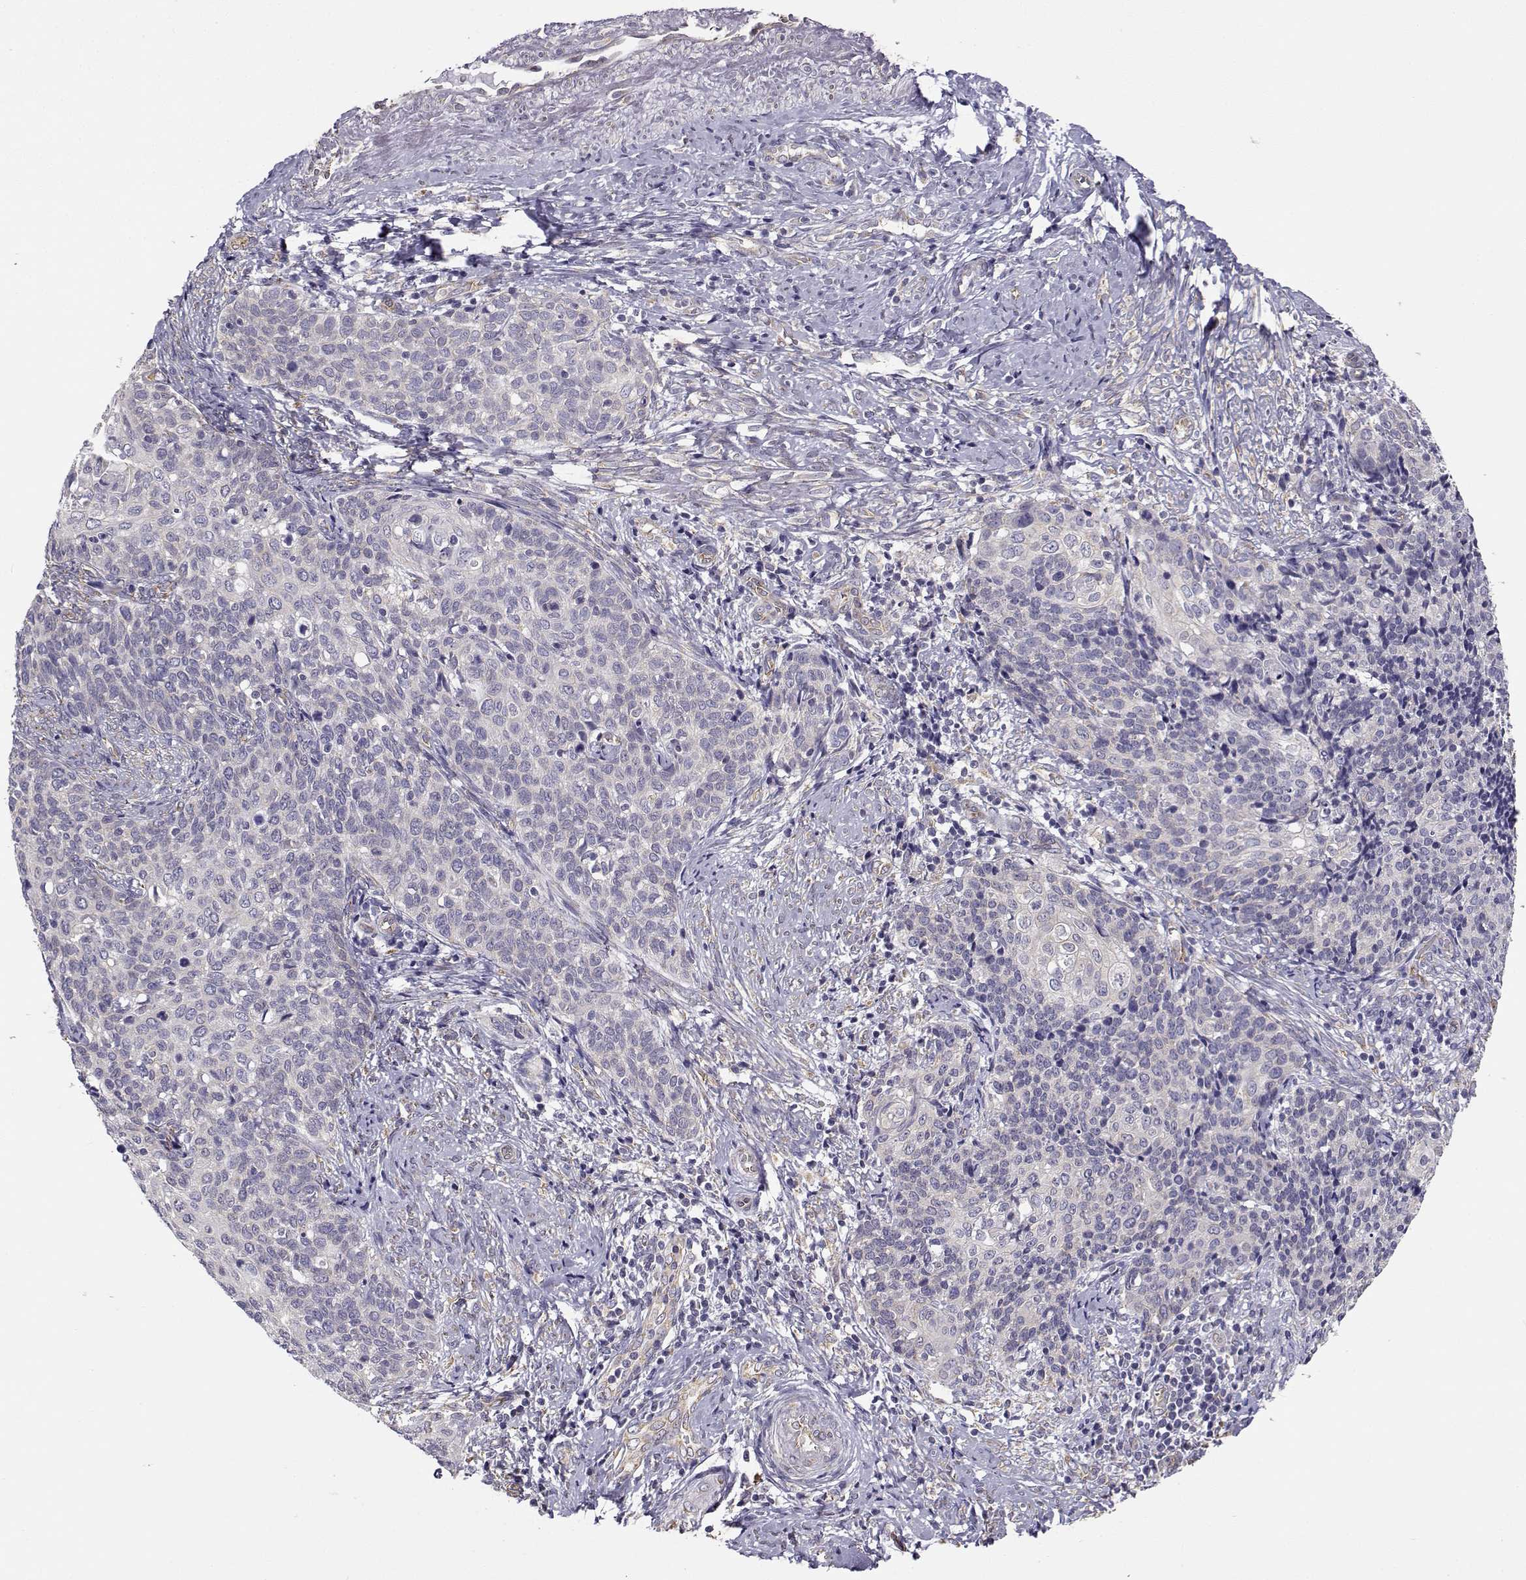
{"staining": {"intensity": "negative", "quantity": "none", "location": "none"}, "tissue": "cervical cancer", "cell_type": "Tumor cells", "image_type": "cancer", "snomed": [{"axis": "morphology", "description": "Squamous cell carcinoma, NOS"}, {"axis": "topography", "description": "Cervix"}], "caption": "Tumor cells are negative for brown protein staining in cervical cancer (squamous cell carcinoma).", "gene": "BEND6", "patient": {"sex": "female", "age": 39}}